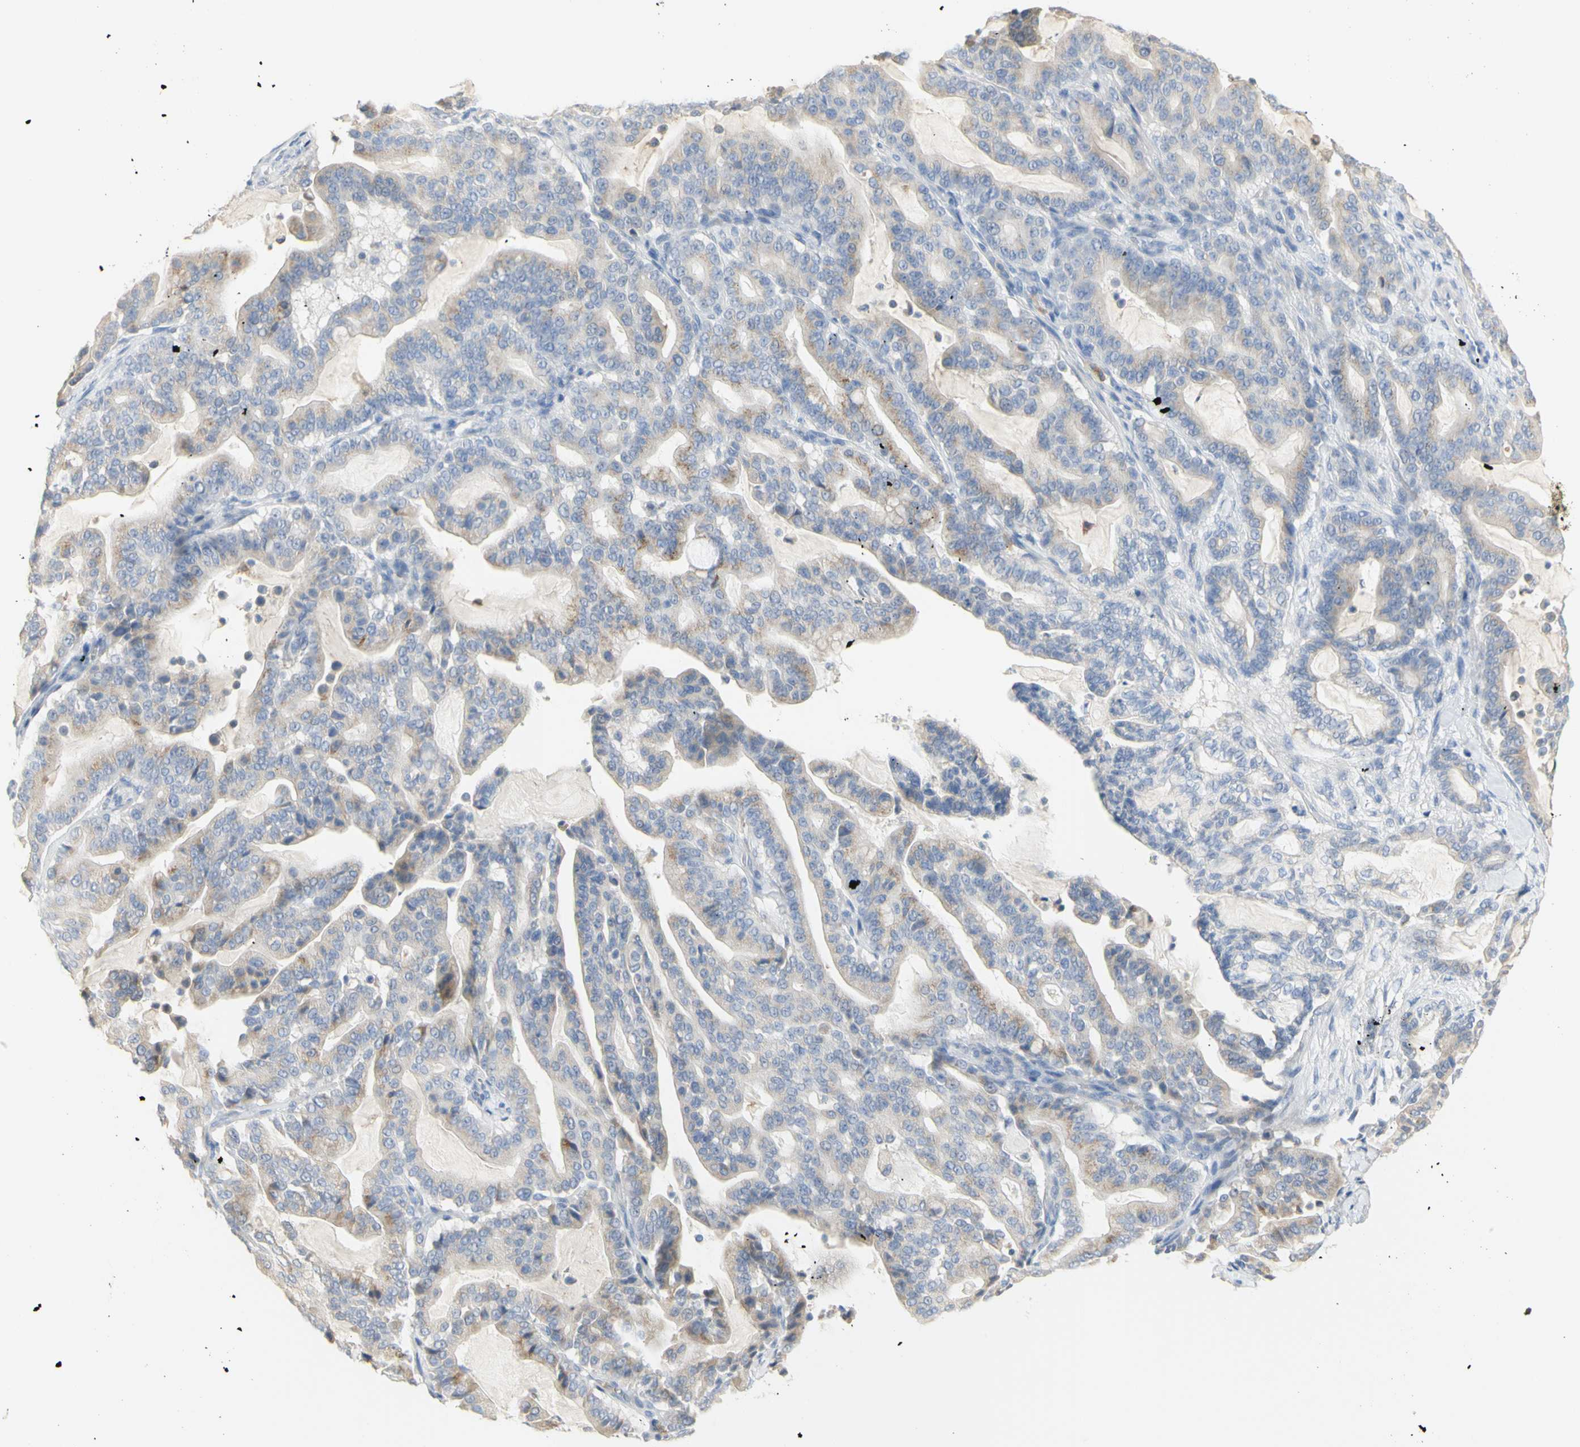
{"staining": {"intensity": "moderate", "quantity": "25%-75%", "location": "cytoplasmic/membranous"}, "tissue": "pancreatic cancer", "cell_type": "Tumor cells", "image_type": "cancer", "snomed": [{"axis": "morphology", "description": "Adenocarcinoma, NOS"}, {"axis": "topography", "description": "Pancreas"}], "caption": "An immunohistochemistry image of tumor tissue is shown. Protein staining in brown labels moderate cytoplasmic/membranous positivity in pancreatic adenocarcinoma within tumor cells.", "gene": "B4GALNT3", "patient": {"sex": "male", "age": 63}}